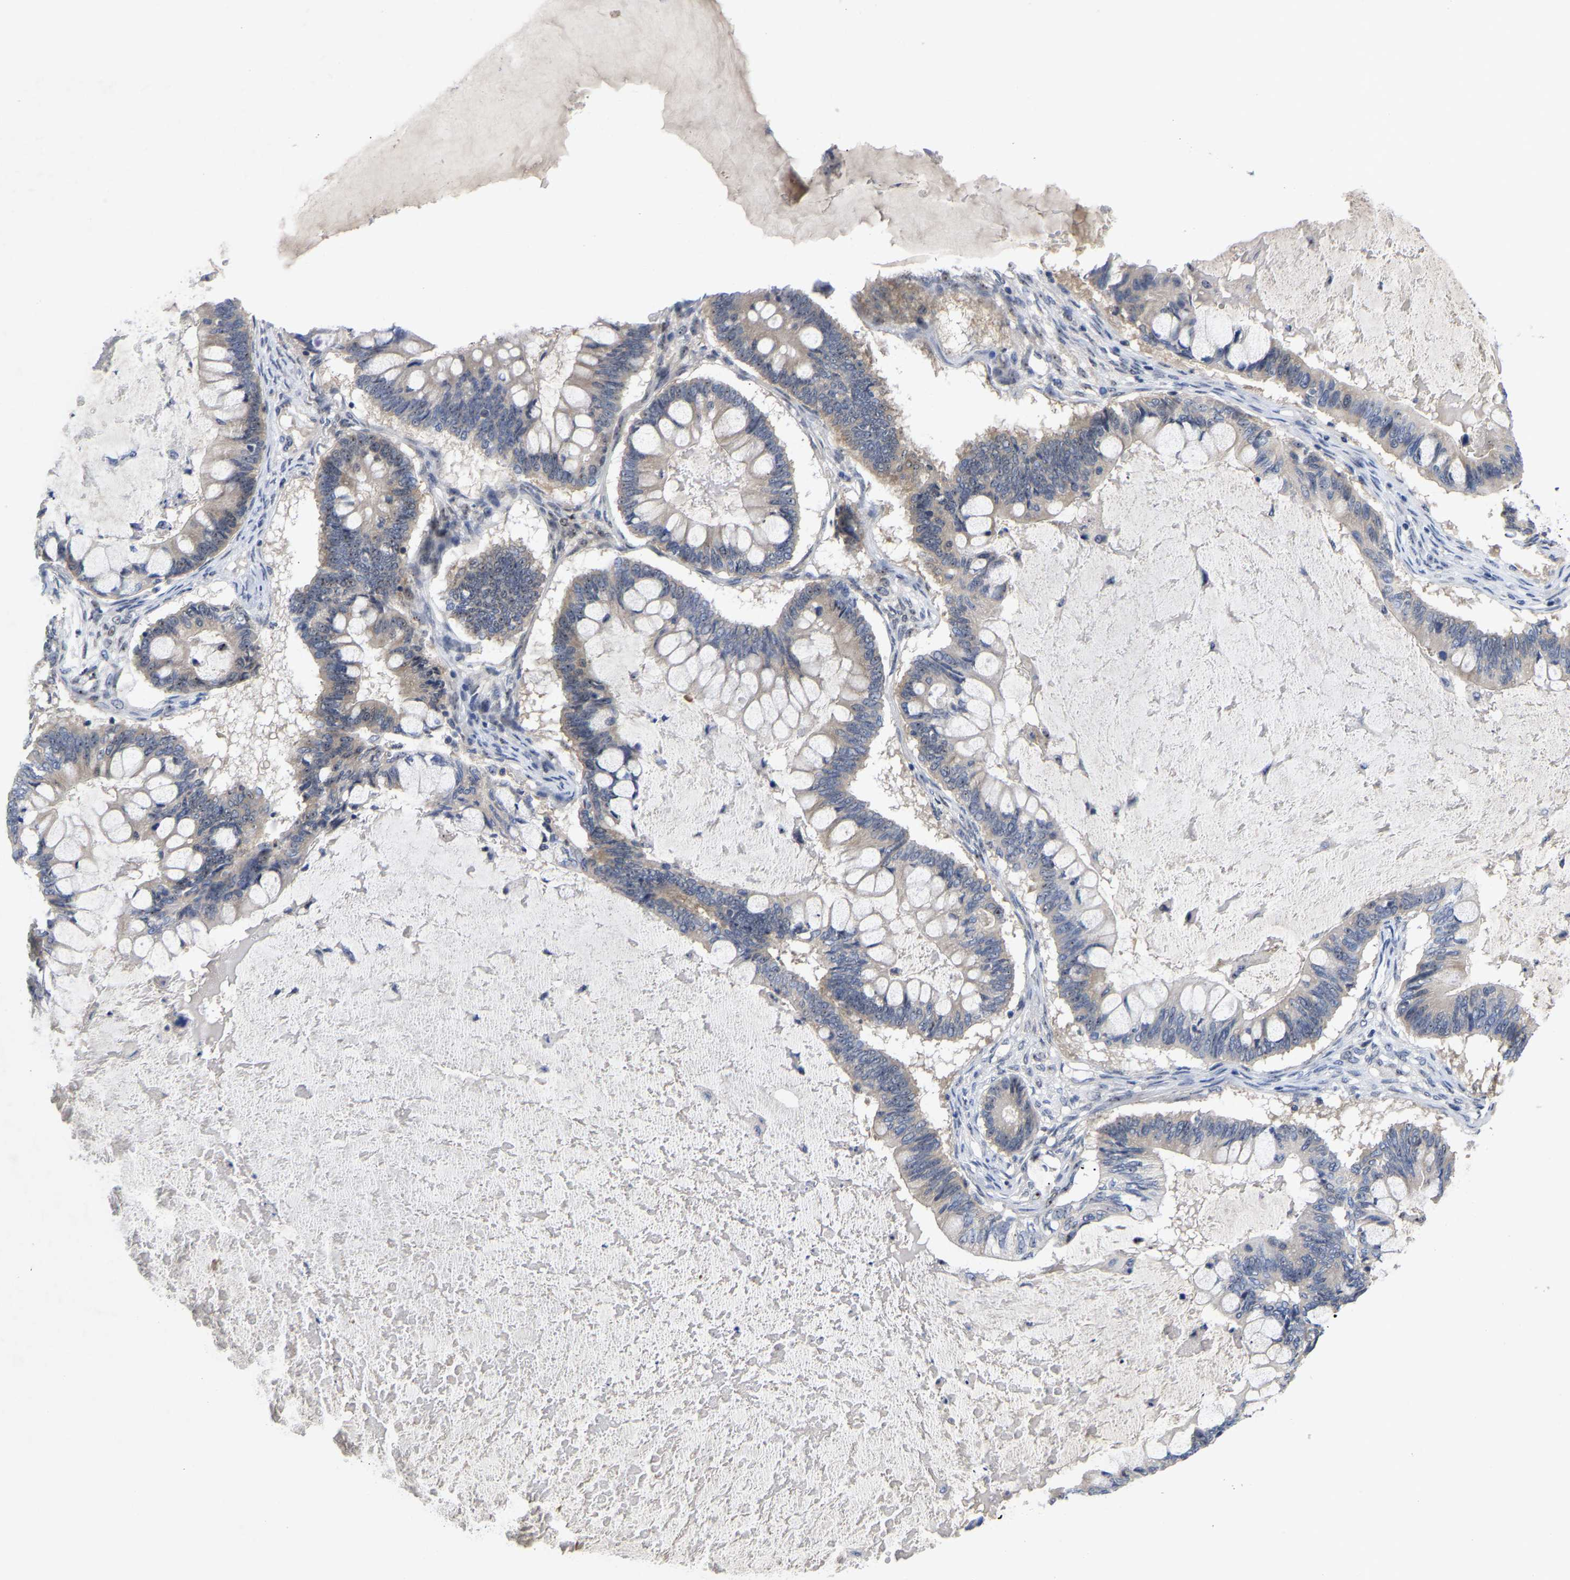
{"staining": {"intensity": "negative", "quantity": "none", "location": "none"}, "tissue": "ovarian cancer", "cell_type": "Tumor cells", "image_type": "cancer", "snomed": [{"axis": "morphology", "description": "Cystadenocarcinoma, mucinous, NOS"}, {"axis": "topography", "description": "Ovary"}], "caption": "Ovarian cancer (mucinous cystadenocarcinoma) stained for a protein using immunohistochemistry shows no staining tumor cells.", "gene": "NLE1", "patient": {"sex": "female", "age": 61}}